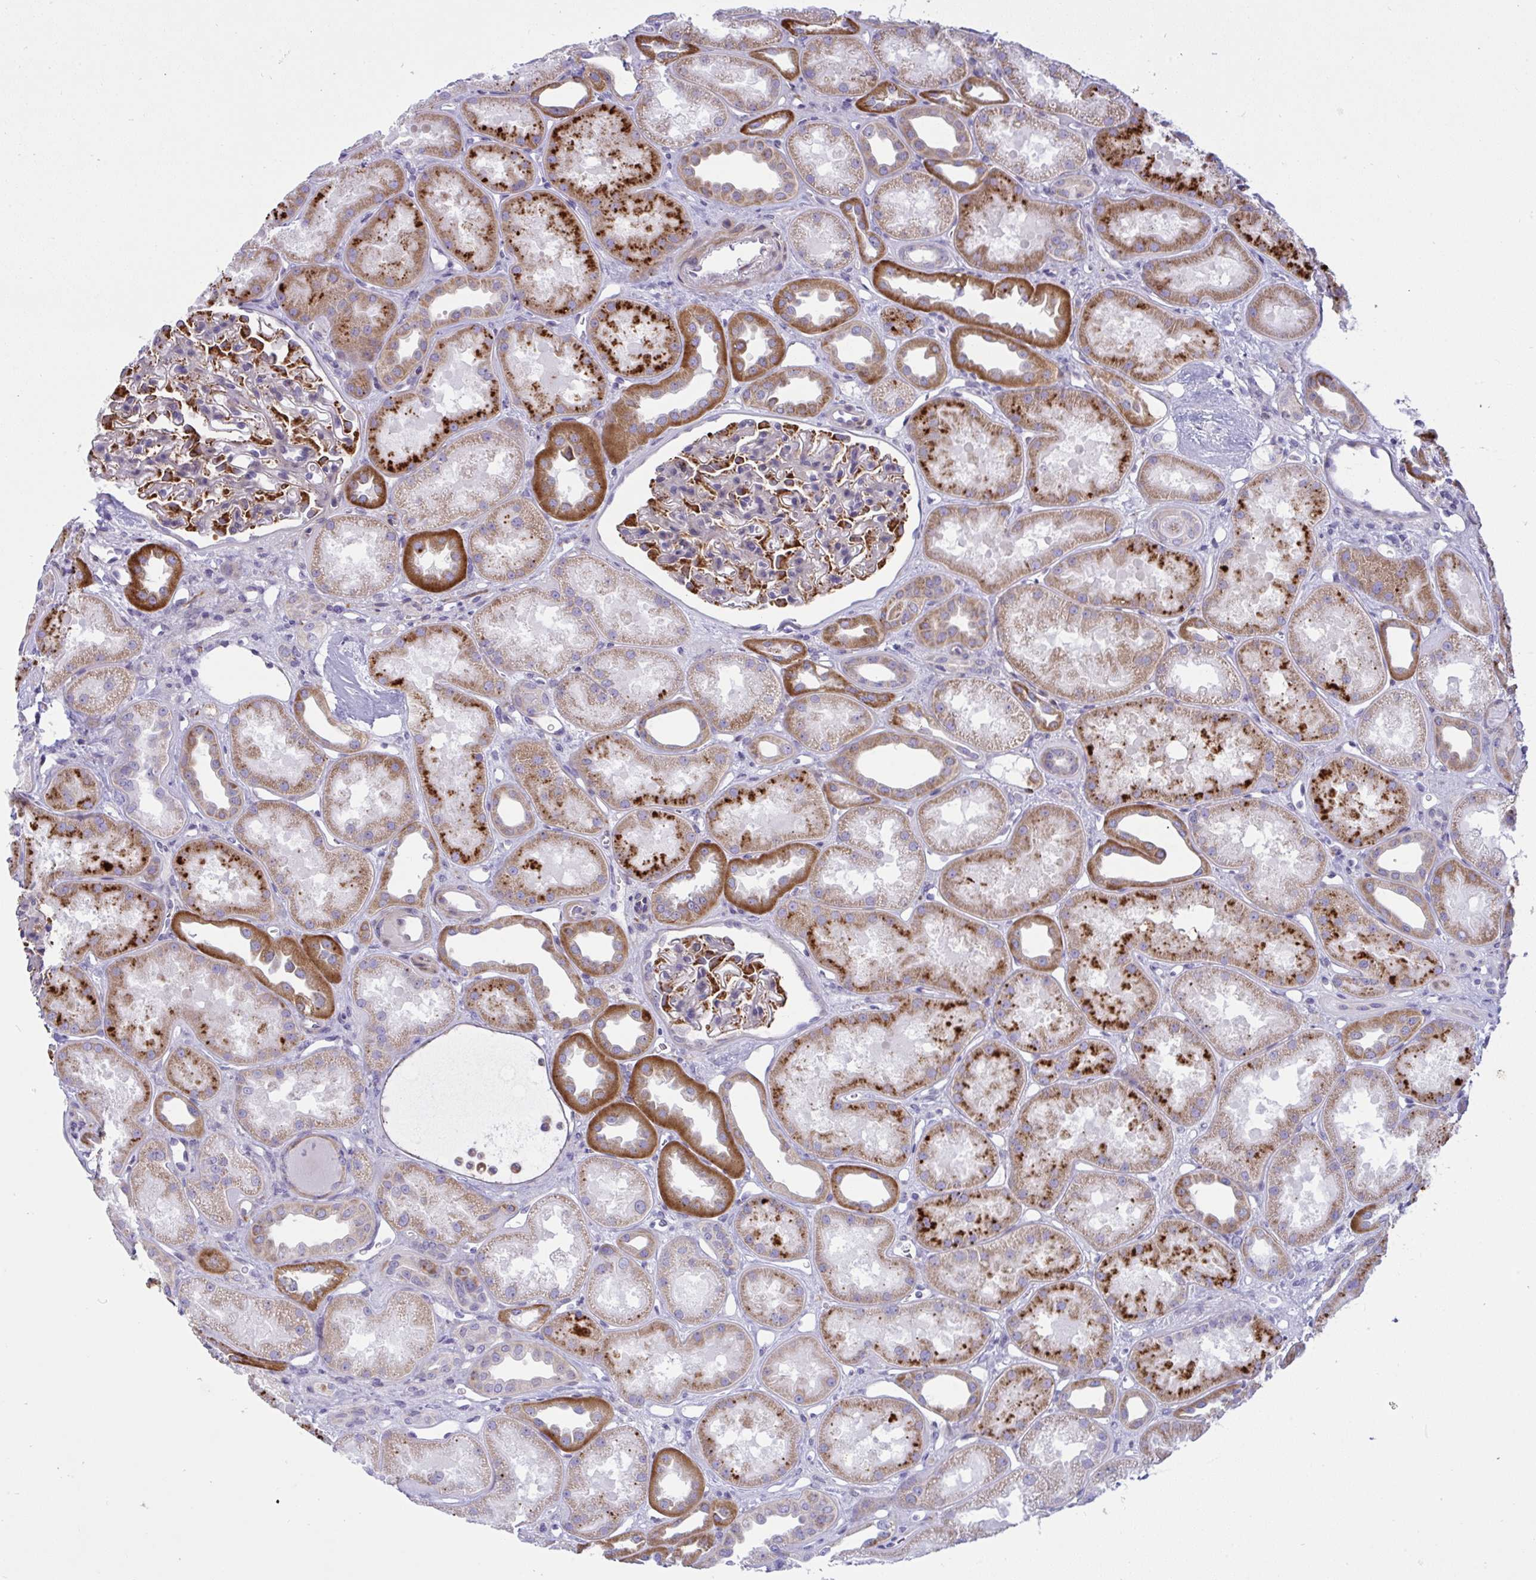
{"staining": {"intensity": "moderate", "quantity": "25%-75%", "location": "cytoplasmic/membranous"}, "tissue": "kidney", "cell_type": "Cells in glomeruli", "image_type": "normal", "snomed": [{"axis": "morphology", "description": "Normal tissue, NOS"}, {"axis": "topography", "description": "Kidney"}], "caption": "IHC image of benign kidney: kidney stained using immunohistochemistry (IHC) displays medium levels of moderate protein expression localized specifically in the cytoplasmic/membranous of cells in glomeruli, appearing as a cytoplasmic/membranous brown color.", "gene": "NTN1", "patient": {"sex": "male", "age": 61}}